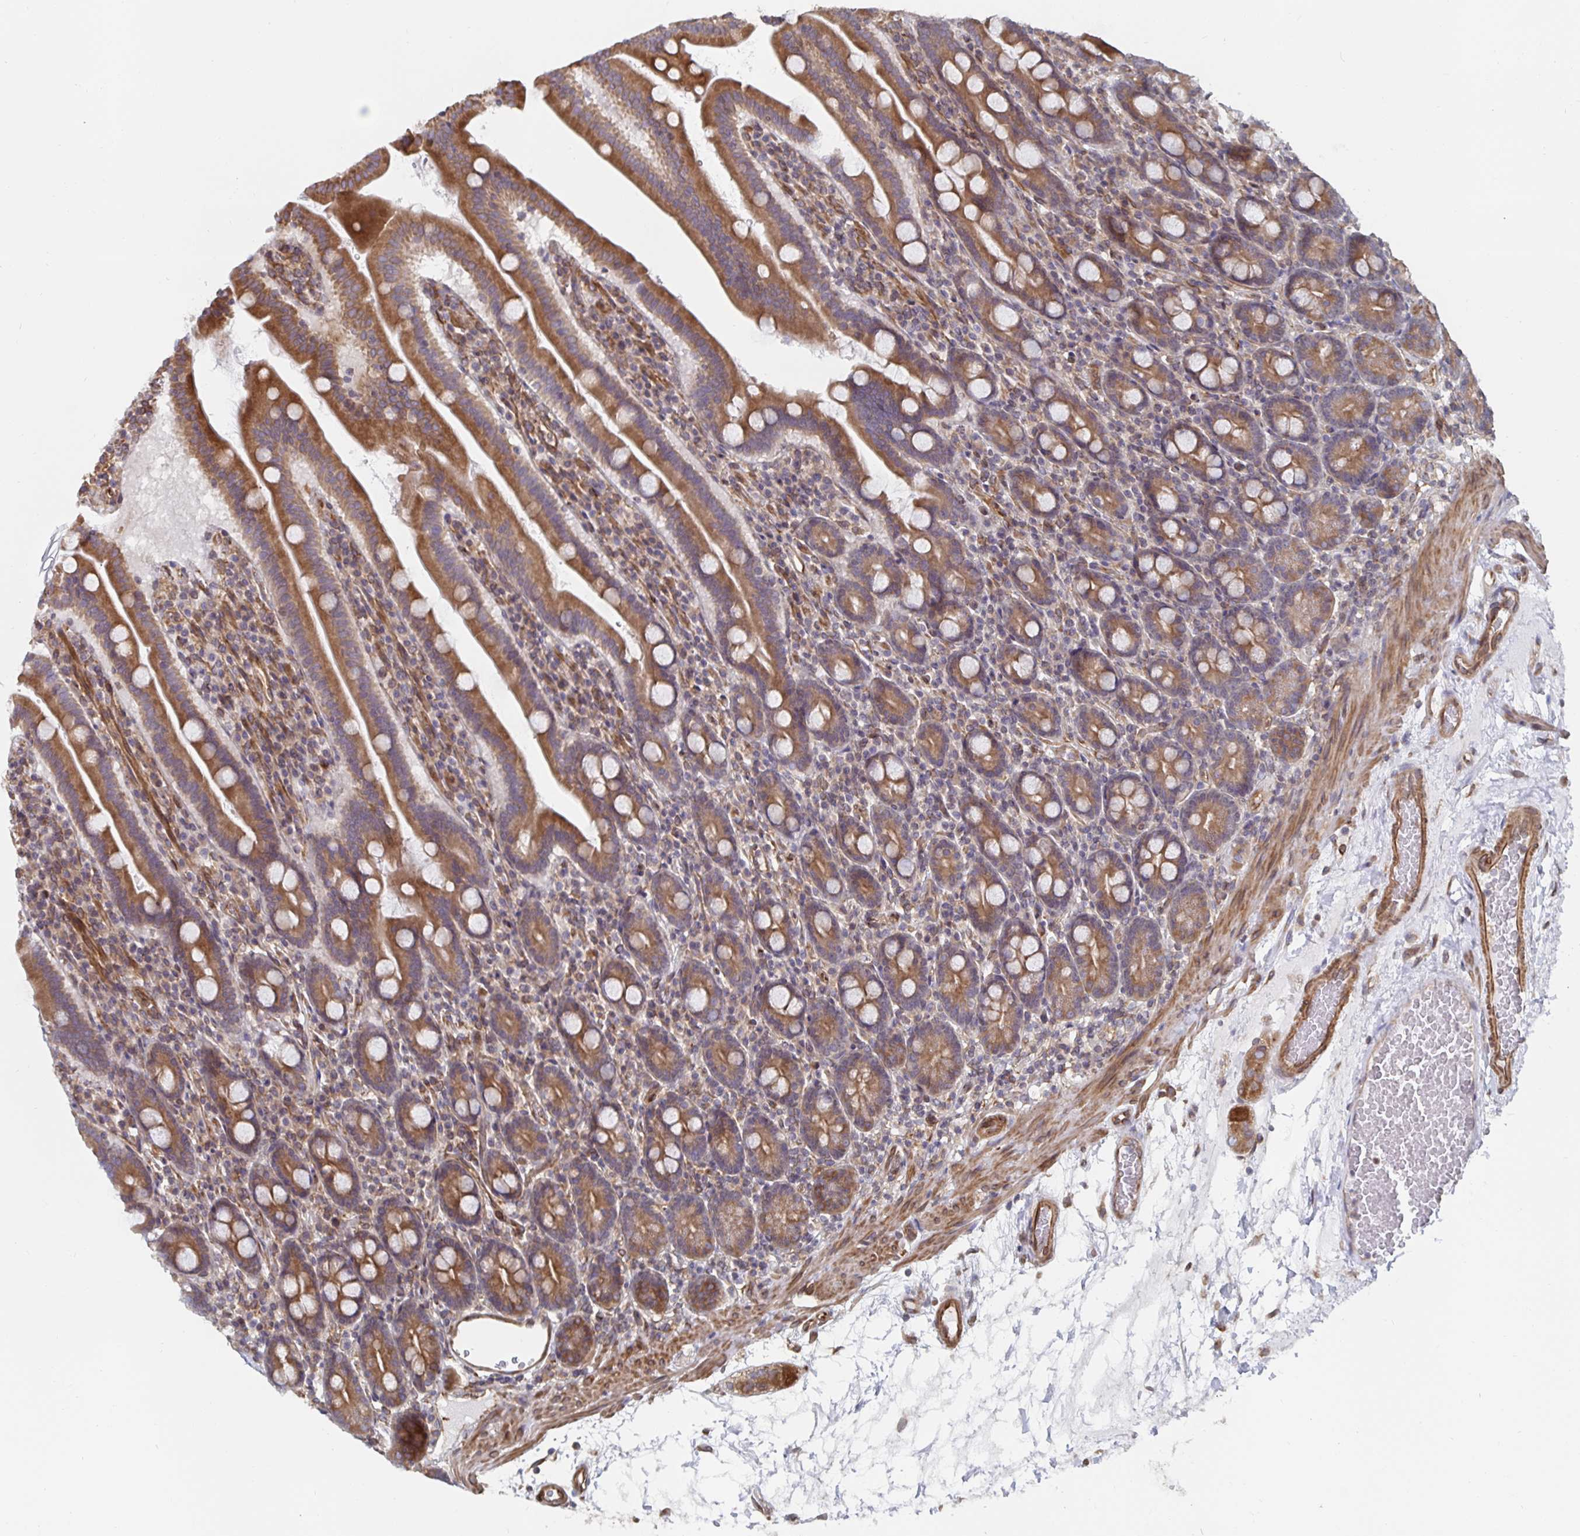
{"staining": {"intensity": "moderate", "quantity": ">75%", "location": "cytoplasmic/membranous"}, "tissue": "small intestine", "cell_type": "Glandular cells", "image_type": "normal", "snomed": [{"axis": "morphology", "description": "Normal tissue, NOS"}, {"axis": "topography", "description": "Small intestine"}], "caption": "About >75% of glandular cells in normal human small intestine exhibit moderate cytoplasmic/membranous protein staining as visualized by brown immunohistochemical staining.", "gene": "BCAP29", "patient": {"sex": "male", "age": 26}}